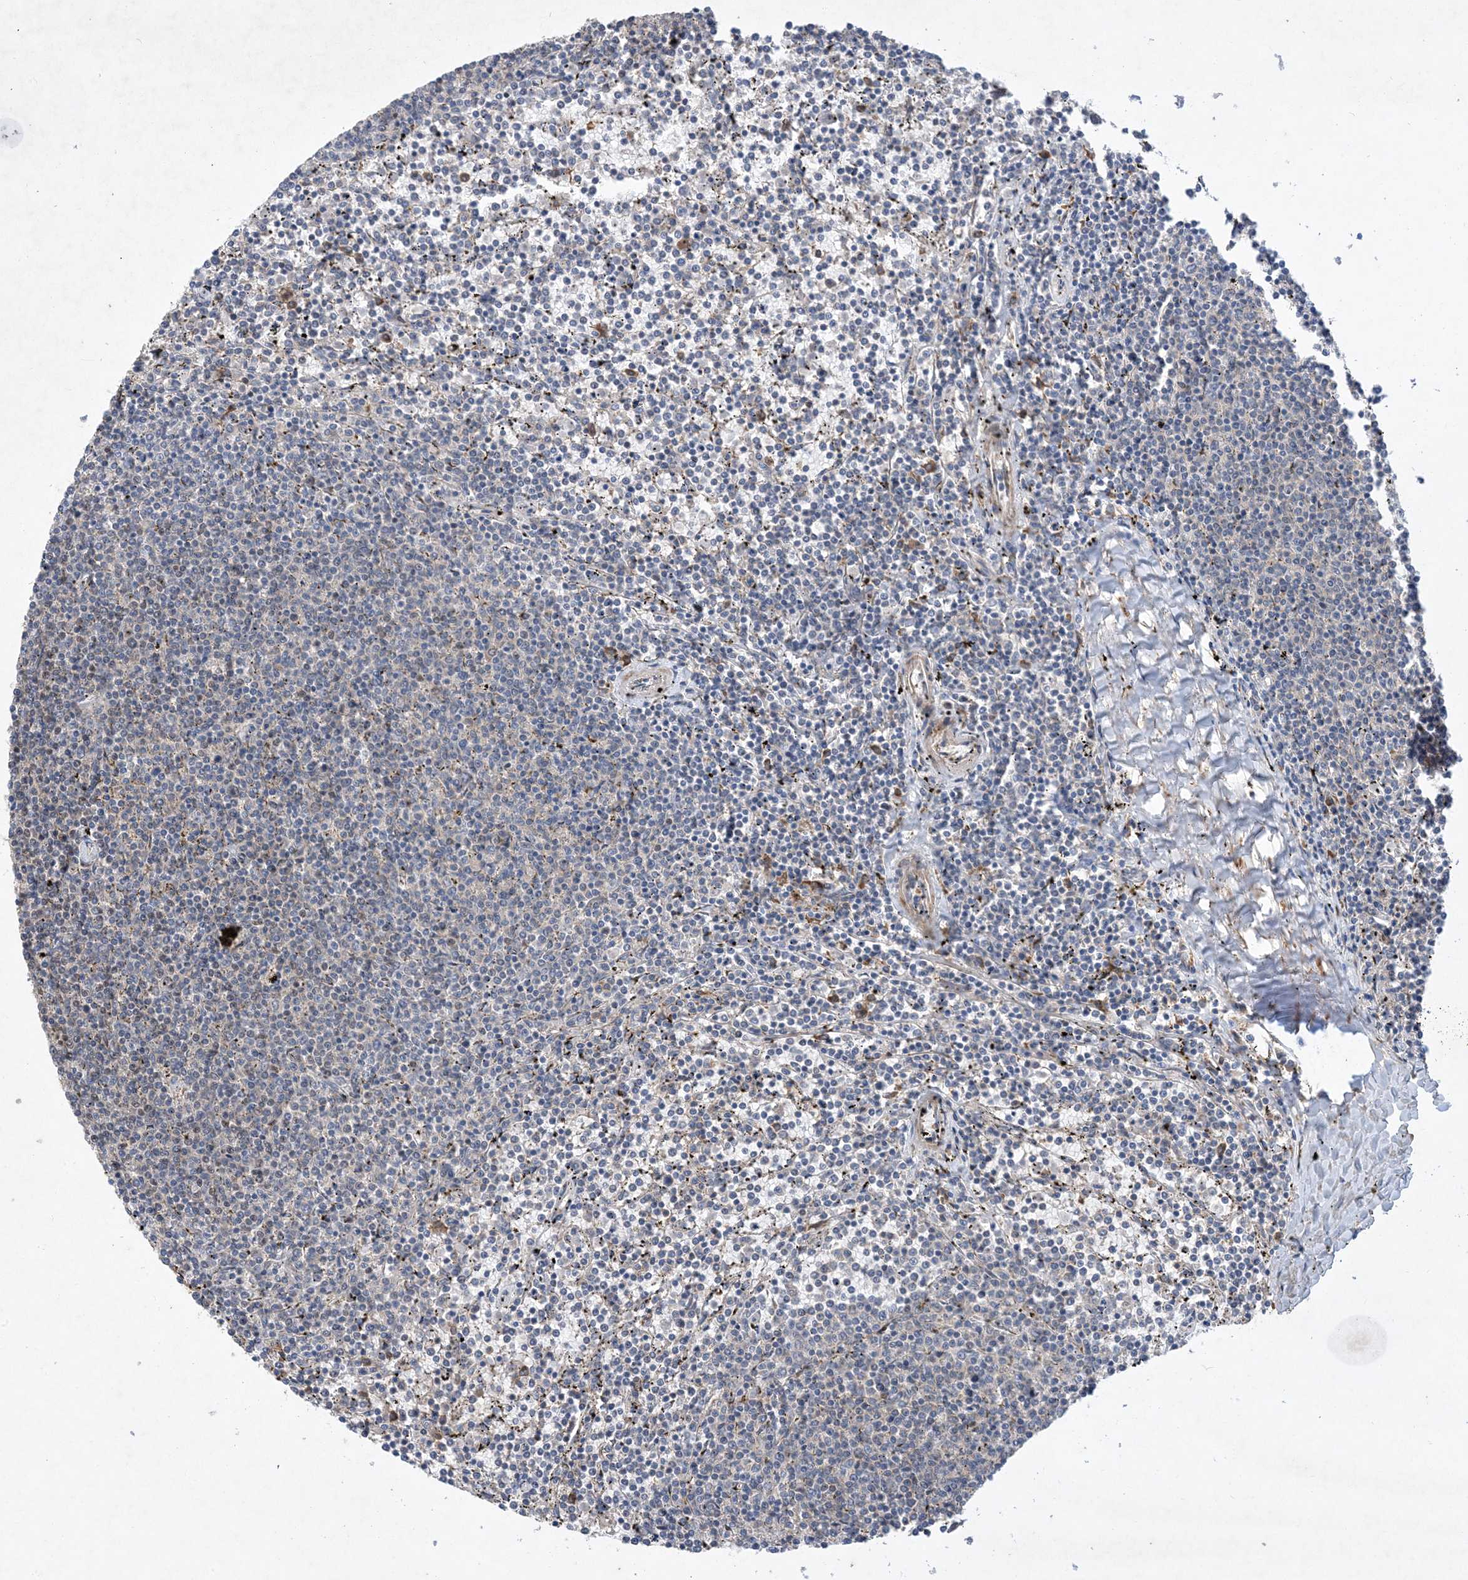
{"staining": {"intensity": "negative", "quantity": "none", "location": "none"}, "tissue": "lymphoma", "cell_type": "Tumor cells", "image_type": "cancer", "snomed": [{"axis": "morphology", "description": "Malignant lymphoma, non-Hodgkin's type, Low grade"}, {"axis": "topography", "description": "Spleen"}], "caption": "Lymphoma was stained to show a protein in brown. There is no significant expression in tumor cells.", "gene": "MASP2", "patient": {"sex": "female", "age": 50}}